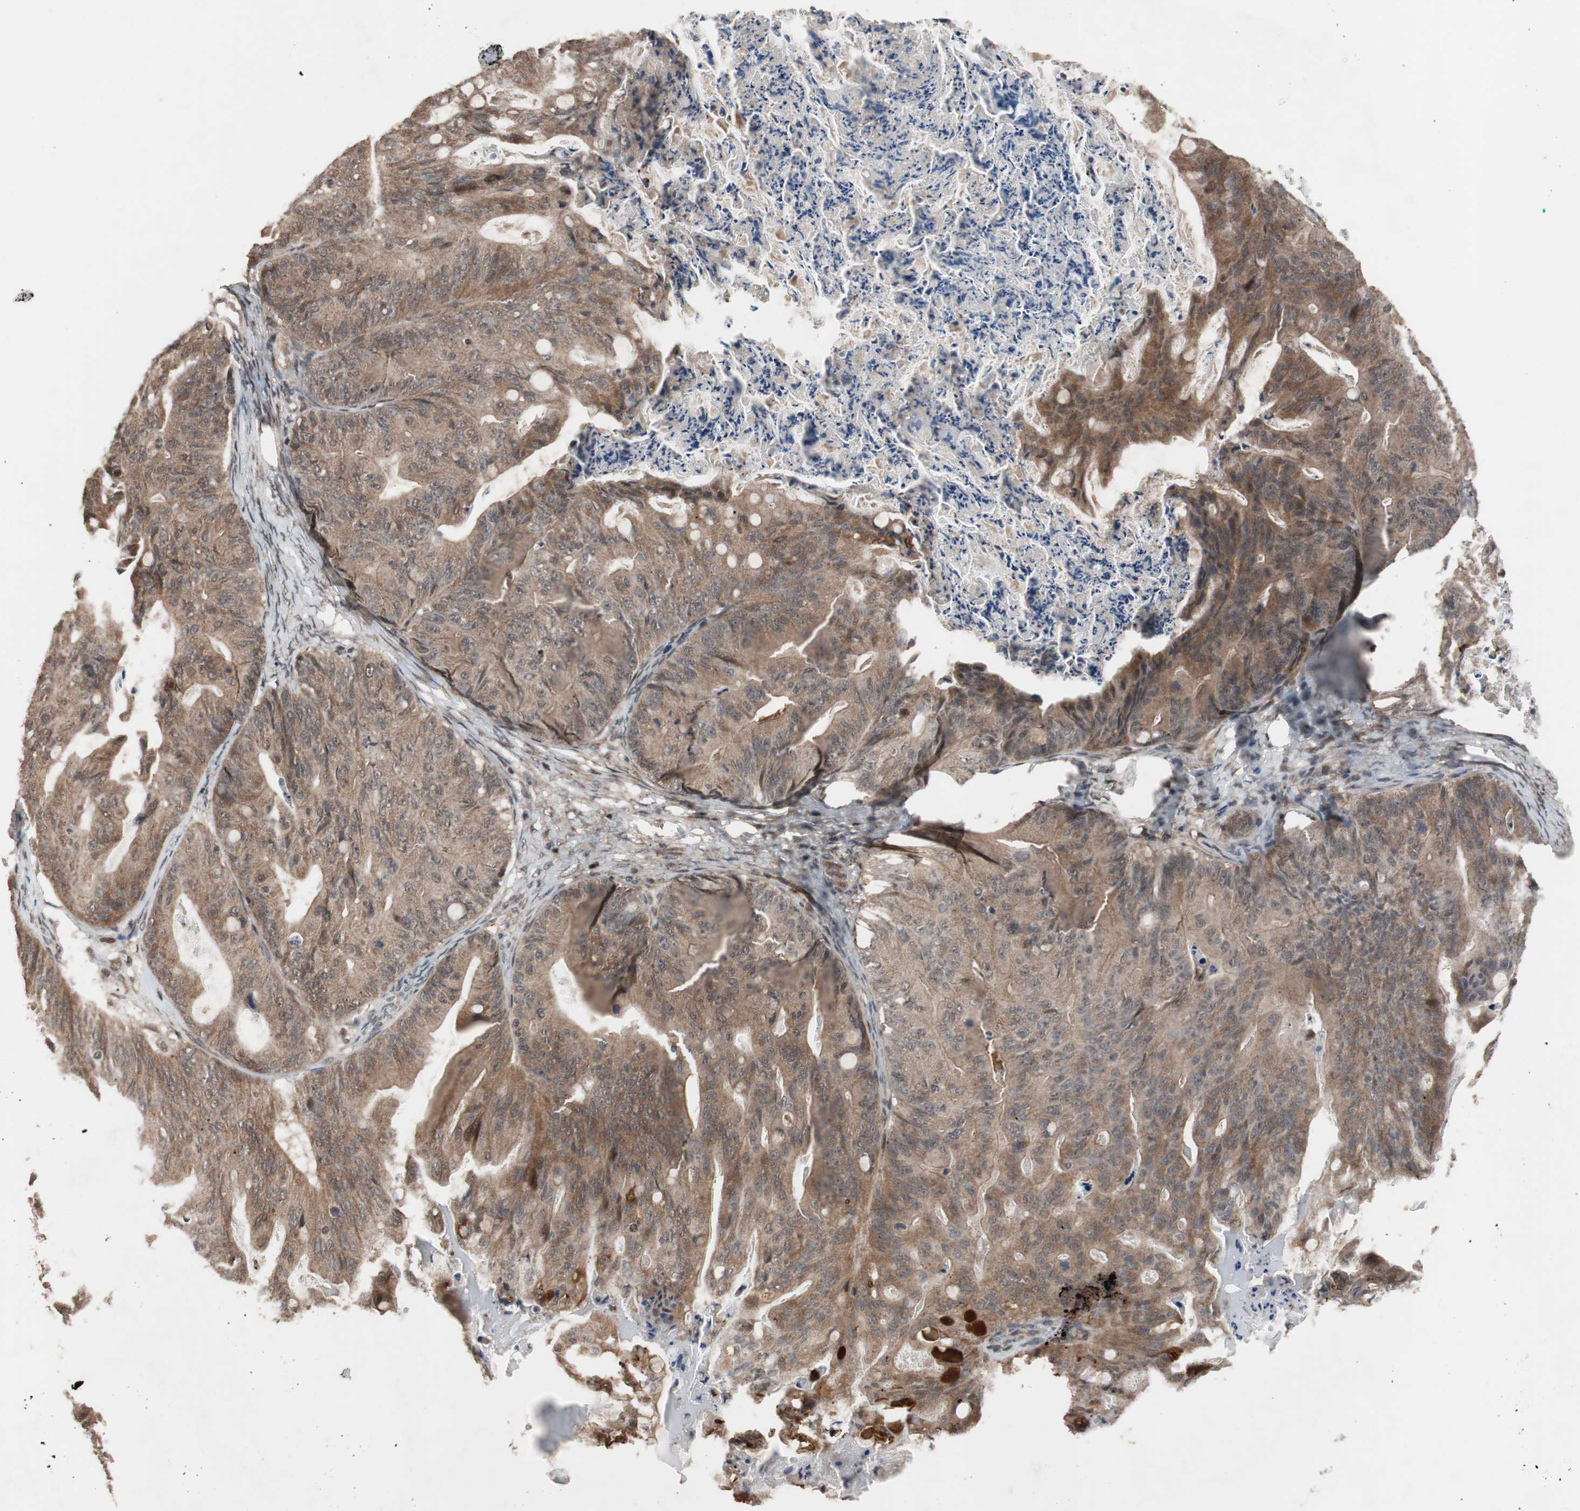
{"staining": {"intensity": "moderate", "quantity": ">75%", "location": "cytoplasmic/membranous"}, "tissue": "ovarian cancer", "cell_type": "Tumor cells", "image_type": "cancer", "snomed": [{"axis": "morphology", "description": "Cystadenocarcinoma, mucinous, NOS"}, {"axis": "topography", "description": "Ovary"}], "caption": "Protein staining of mucinous cystadenocarcinoma (ovarian) tissue demonstrates moderate cytoplasmic/membranous positivity in about >75% of tumor cells.", "gene": "KANSL1", "patient": {"sex": "female", "age": 36}}